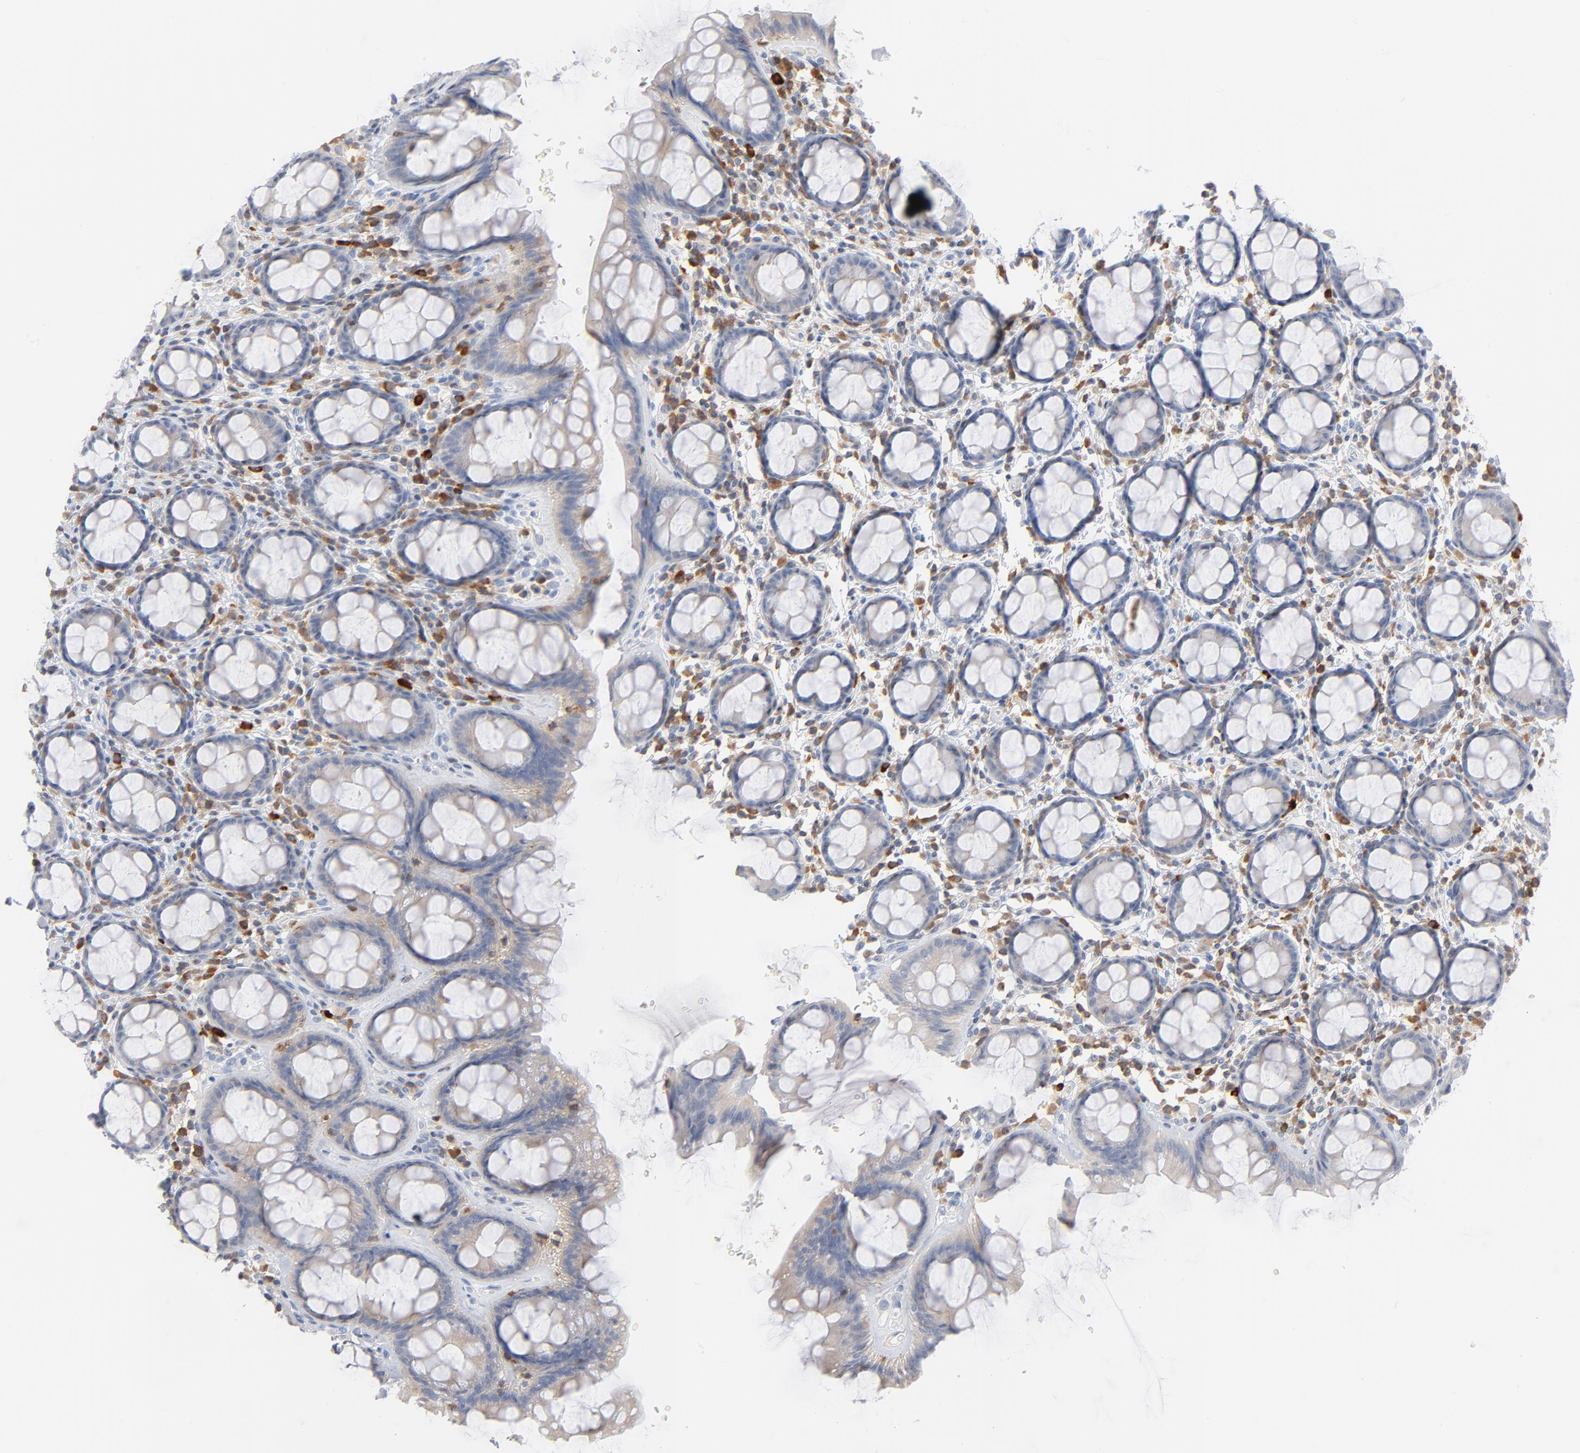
{"staining": {"intensity": "moderate", "quantity": "<25%", "location": "cytoplasmic/membranous"}, "tissue": "rectum", "cell_type": "Glandular cells", "image_type": "normal", "snomed": [{"axis": "morphology", "description": "Normal tissue, NOS"}, {"axis": "topography", "description": "Rectum"}], "caption": "This is an image of IHC staining of benign rectum, which shows moderate positivity in the cytoplasmic/membranous of glandular cells.", "gene": "PTK2B", "patient": {"sex": "male", "age": 92}}